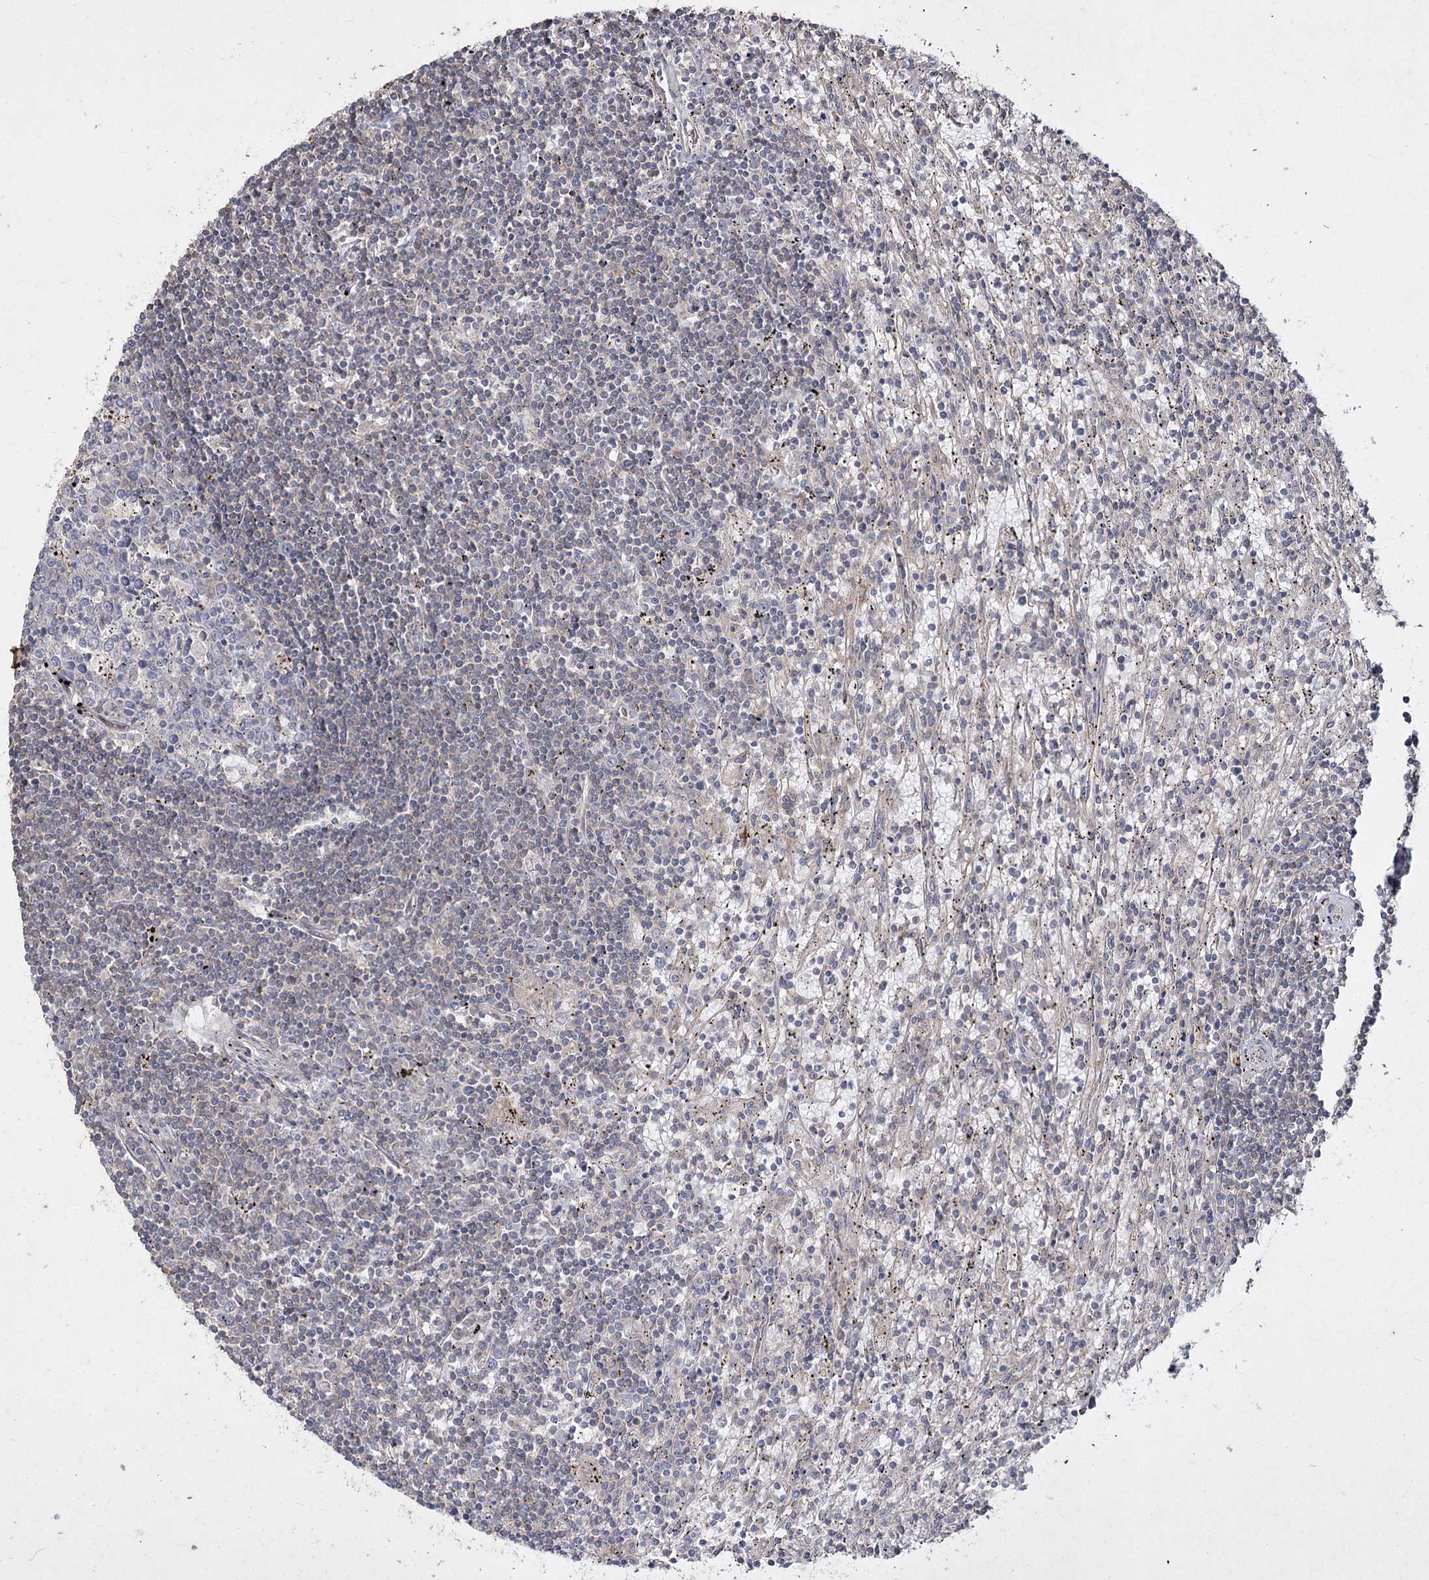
{"staining": {"intensity": "negative", "quantity": "none", "location": "none"}, "tissue": "lymphoma", "cell_type": "Tumor cells", "image_type": "cancer", "snomed": [{"axis": "morphology", "description": "Malignant lymphoma, non-Hodgkin's type, Low grade"}, {"axis": "topography", "description": "Spleen"}], "caption": "DAB (3,3'-diaminobenzidine) immunohistochemical staining of lymphoma reveals no significant staining in tumor cells. (DAB (3,3'-diaminobenzidine) IHC, high magnification).", "gene": "SH3TC1", "patient": {"sex": "male", "age": 76}}